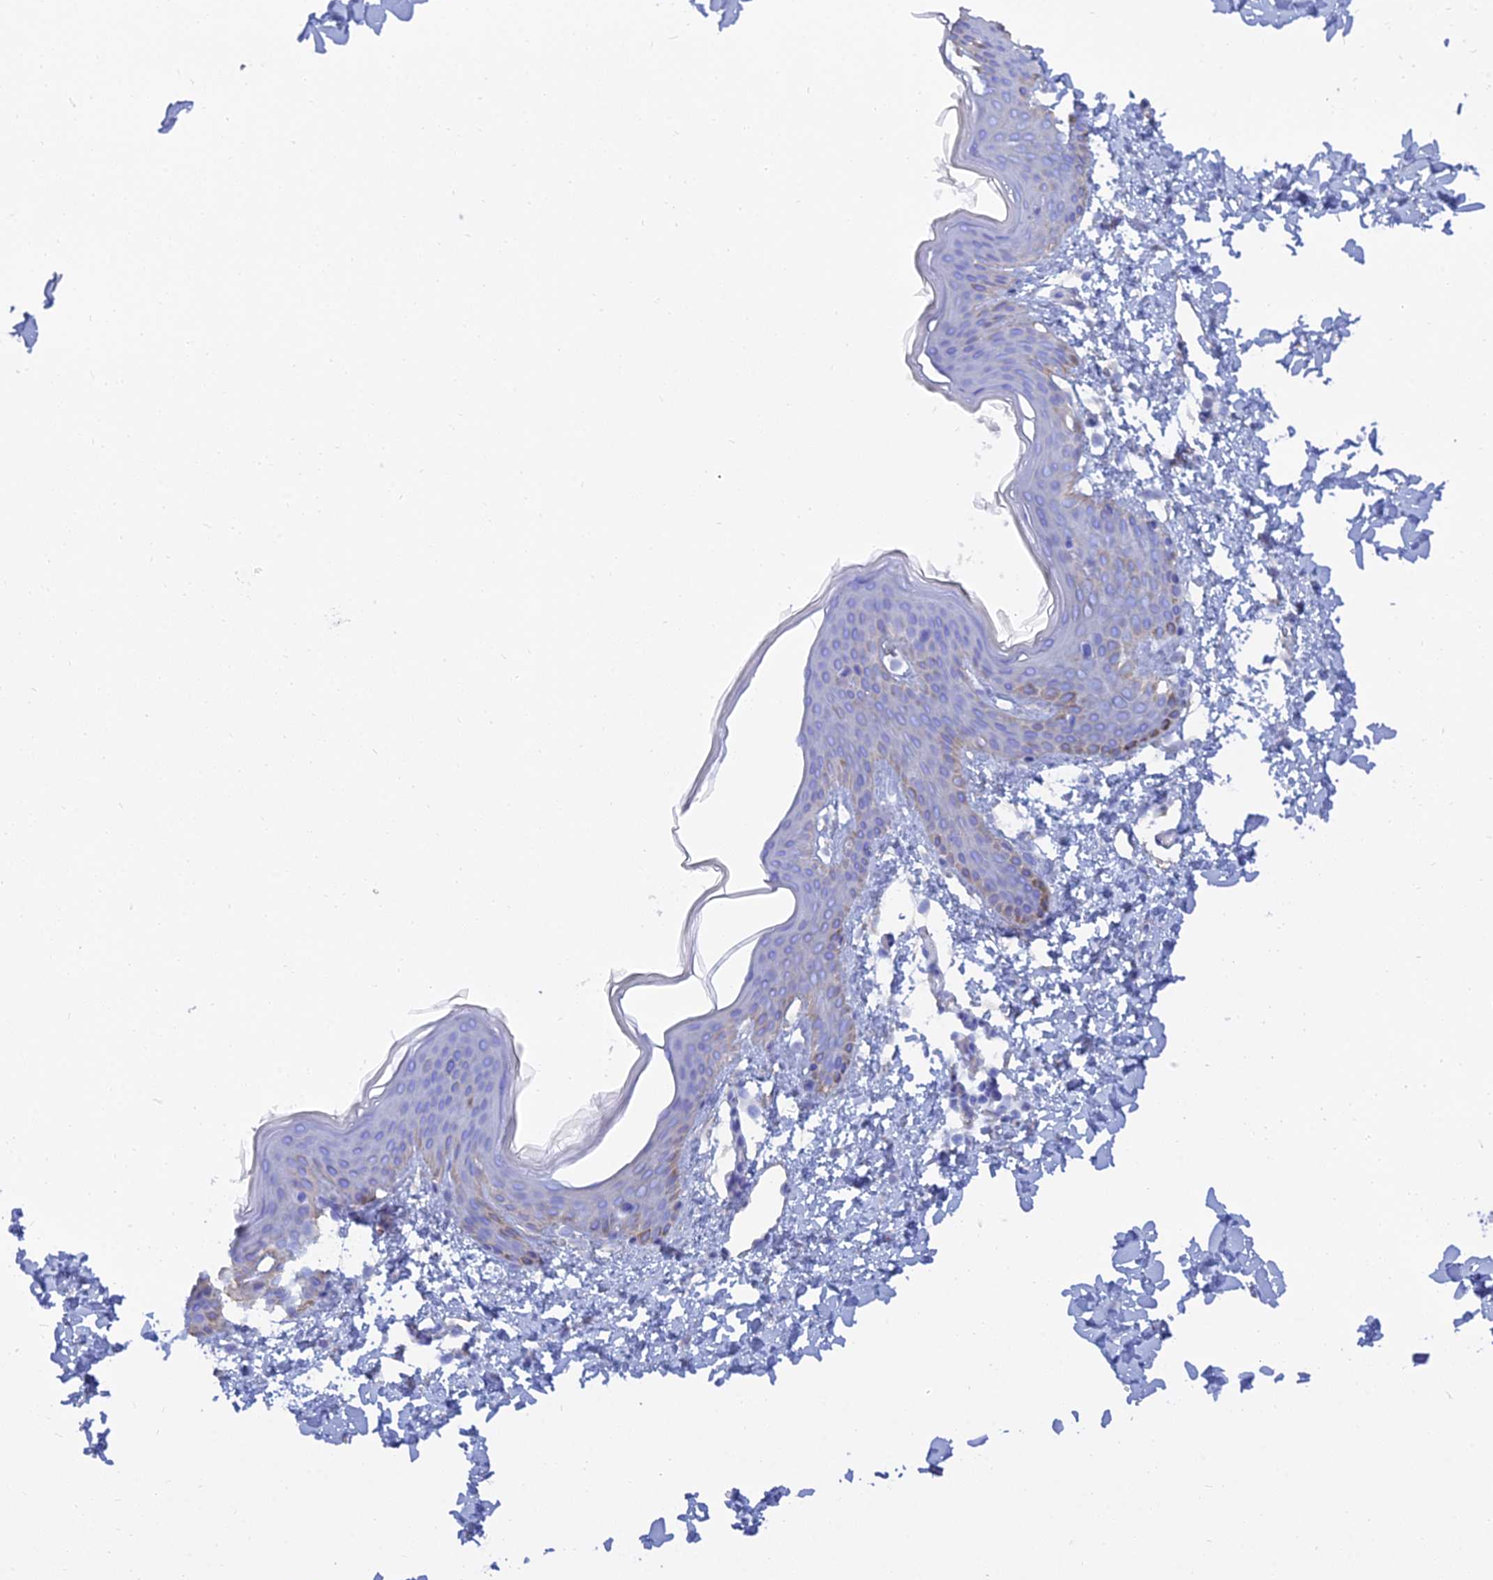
{"staining": {"intensity": "strong", "quantity": "<25%", "location": "cytoplasmic/membranous"}, "tissue": "skin", "cell_type": "Fibroblasts", "image_type": "normal", "snomed": [{"axis": "morphology", "description": "Normal tissue, NOS"}, {"axis": "topography", "description": "Skin"}], "caption": "Fibroblasts exhibit medium levels of strong cytoplasmic/membranous staining in about <25% of cells in normal skin.", "gene": "TRIM43B", "patient": {"sex": "female", "age": 17}}